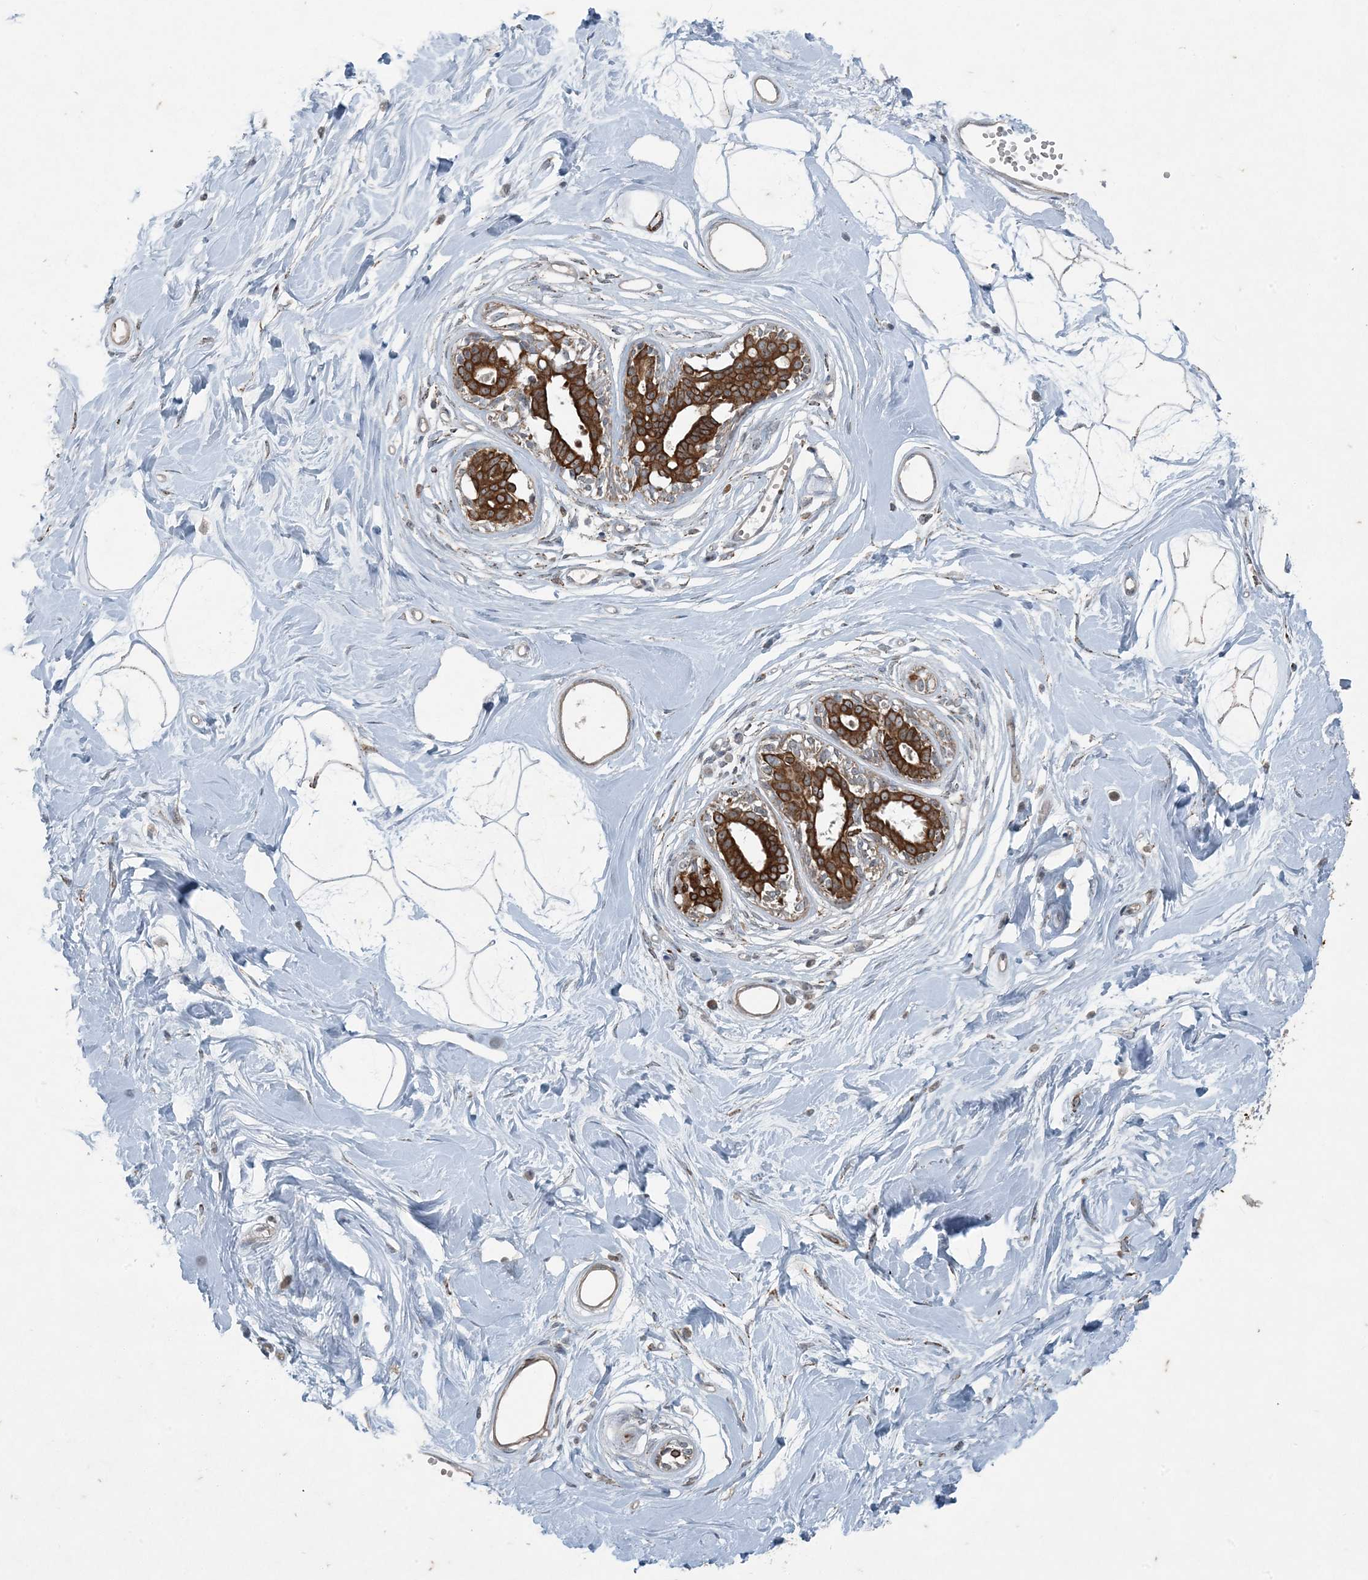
{"staining": {"intensity": "moderate", "quantity": "25%-75%", "location": "cytoplasmic/membranous"}, "tissue": "breast", "cell_type": "Adipocytes", "image_type": "normal", "snomed": [{"axis": "morphology", "description": "Normal tissue, NOS"}, {"axis": "topography", "description": "Breast"}], "caption": "Protein staining of benign breast shows moderate cytoplasmic/membranous staining in approximately 25%-75% of adipocytes.", "gene": "PC", "patient": {"sex": "female", "age": 45}}